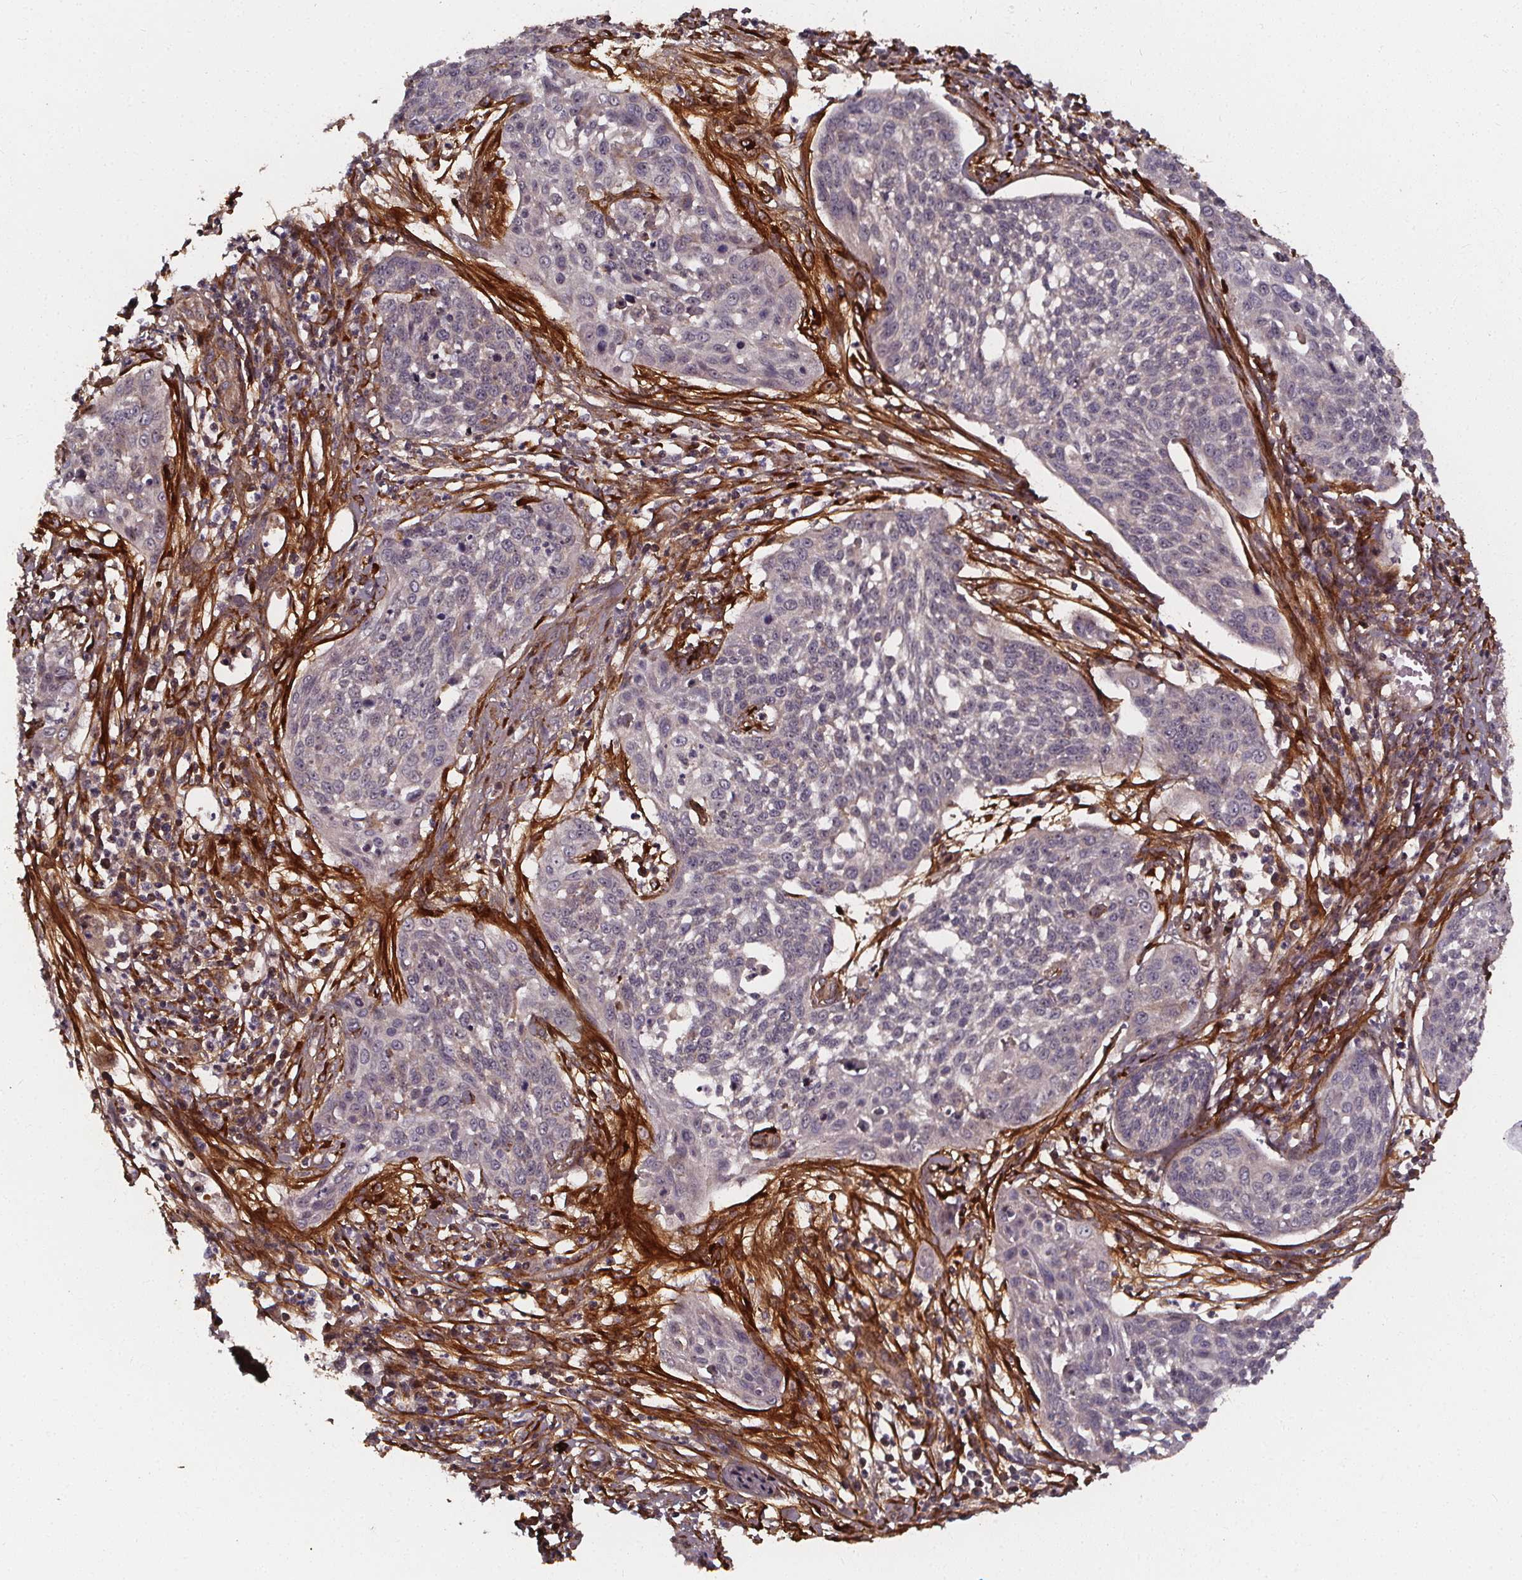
{"staining": {"intensity": "negative", "quantity": "none", "location": "none"}, "tissue": "cervical cancer", "cell_type": "Tumor cells", "image_type": "cancer", "snomed": [{"axis": "morphology", "description": "Squamous cell carcinoma, NOS"}, {"axis": "topography", "description": "Cervix"}], "caption": "Squamous cell carcinoma (cervical) was stained to show a protein in brown. There is no significant positivity in tumor cells.", "gene": "AEBP1", "patient": {"sex": "female", "age": 34}}